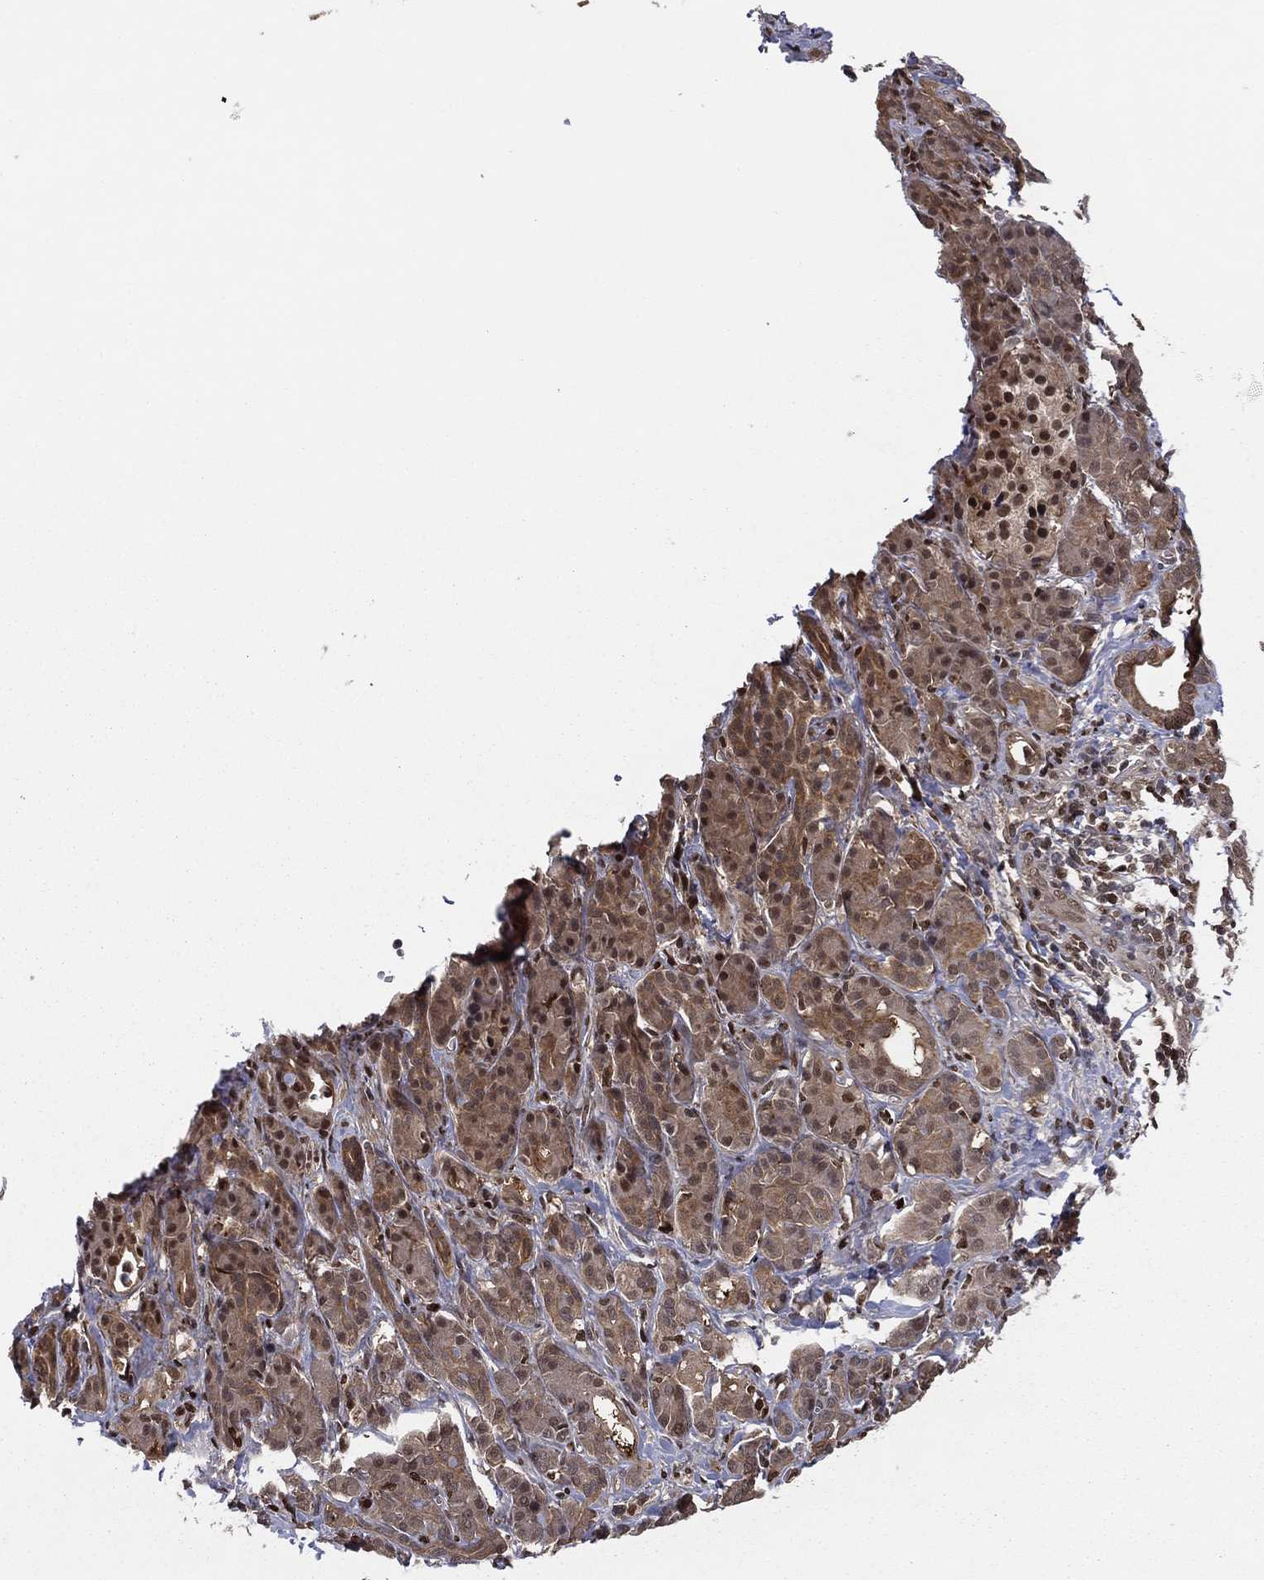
{"staining": {"intensity": "strong", "quantity": "25%-75%", "location": "cytoplasmic/membranous,nuclear"}, "tissue": "pancreatic cancer", "cell_type": "Tumor cells", "image_type": "cancer", "snomed": [{"axis": "morphology", "description": "Adenocarcinoma, NOS"}, {"axis": "topography", "description": "Pancreas"}], "caption": "Brown immunohistochemical staining in pancreatic cancer (adenocarcinoma) demonstrates strong cytoplasmic/membranous and nuclear positivity in about 25%-75% of tumor cells.", "gene": "PSMA1", "patient": {"sex": "male", "age": 61}}